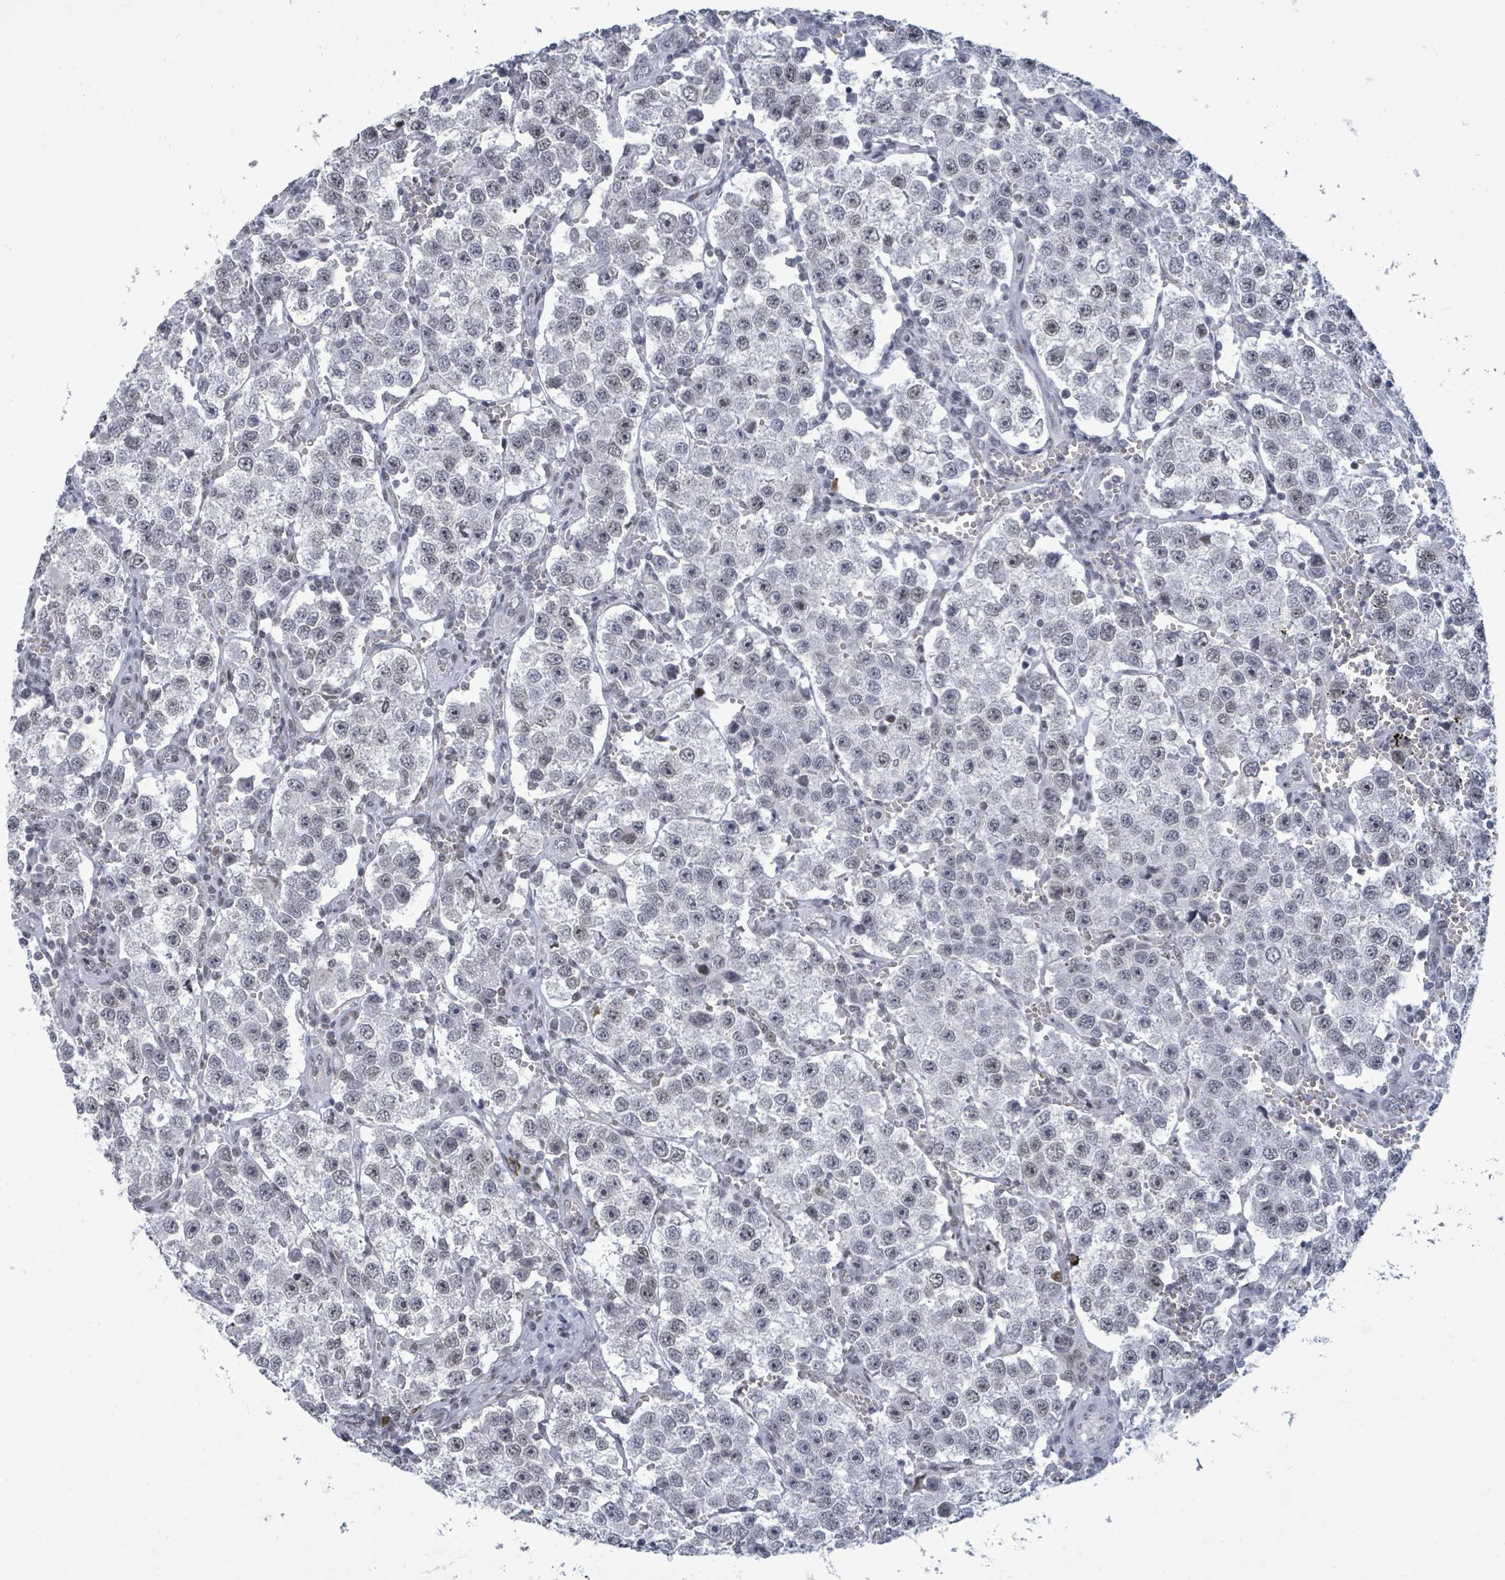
{"staining": {"intensity": "negative", "quantity": "none", "location": "none"}, "tissue": "testis cancer", "cell_type": "Tumor cells", "image_type": "cancer", "snomed": [{"axis": "morphology", "description": "Seminoma, NOS"}, {"axis": "topography", "description": "Testis"}], "caption": "High power microscopy histopathology image of an immunohistochemistry histopathology image of testis cancer, revealing no significant expression in tumor cells.", "gene": "ERCC5", "patient": {"sex": "male", "age": 37}}